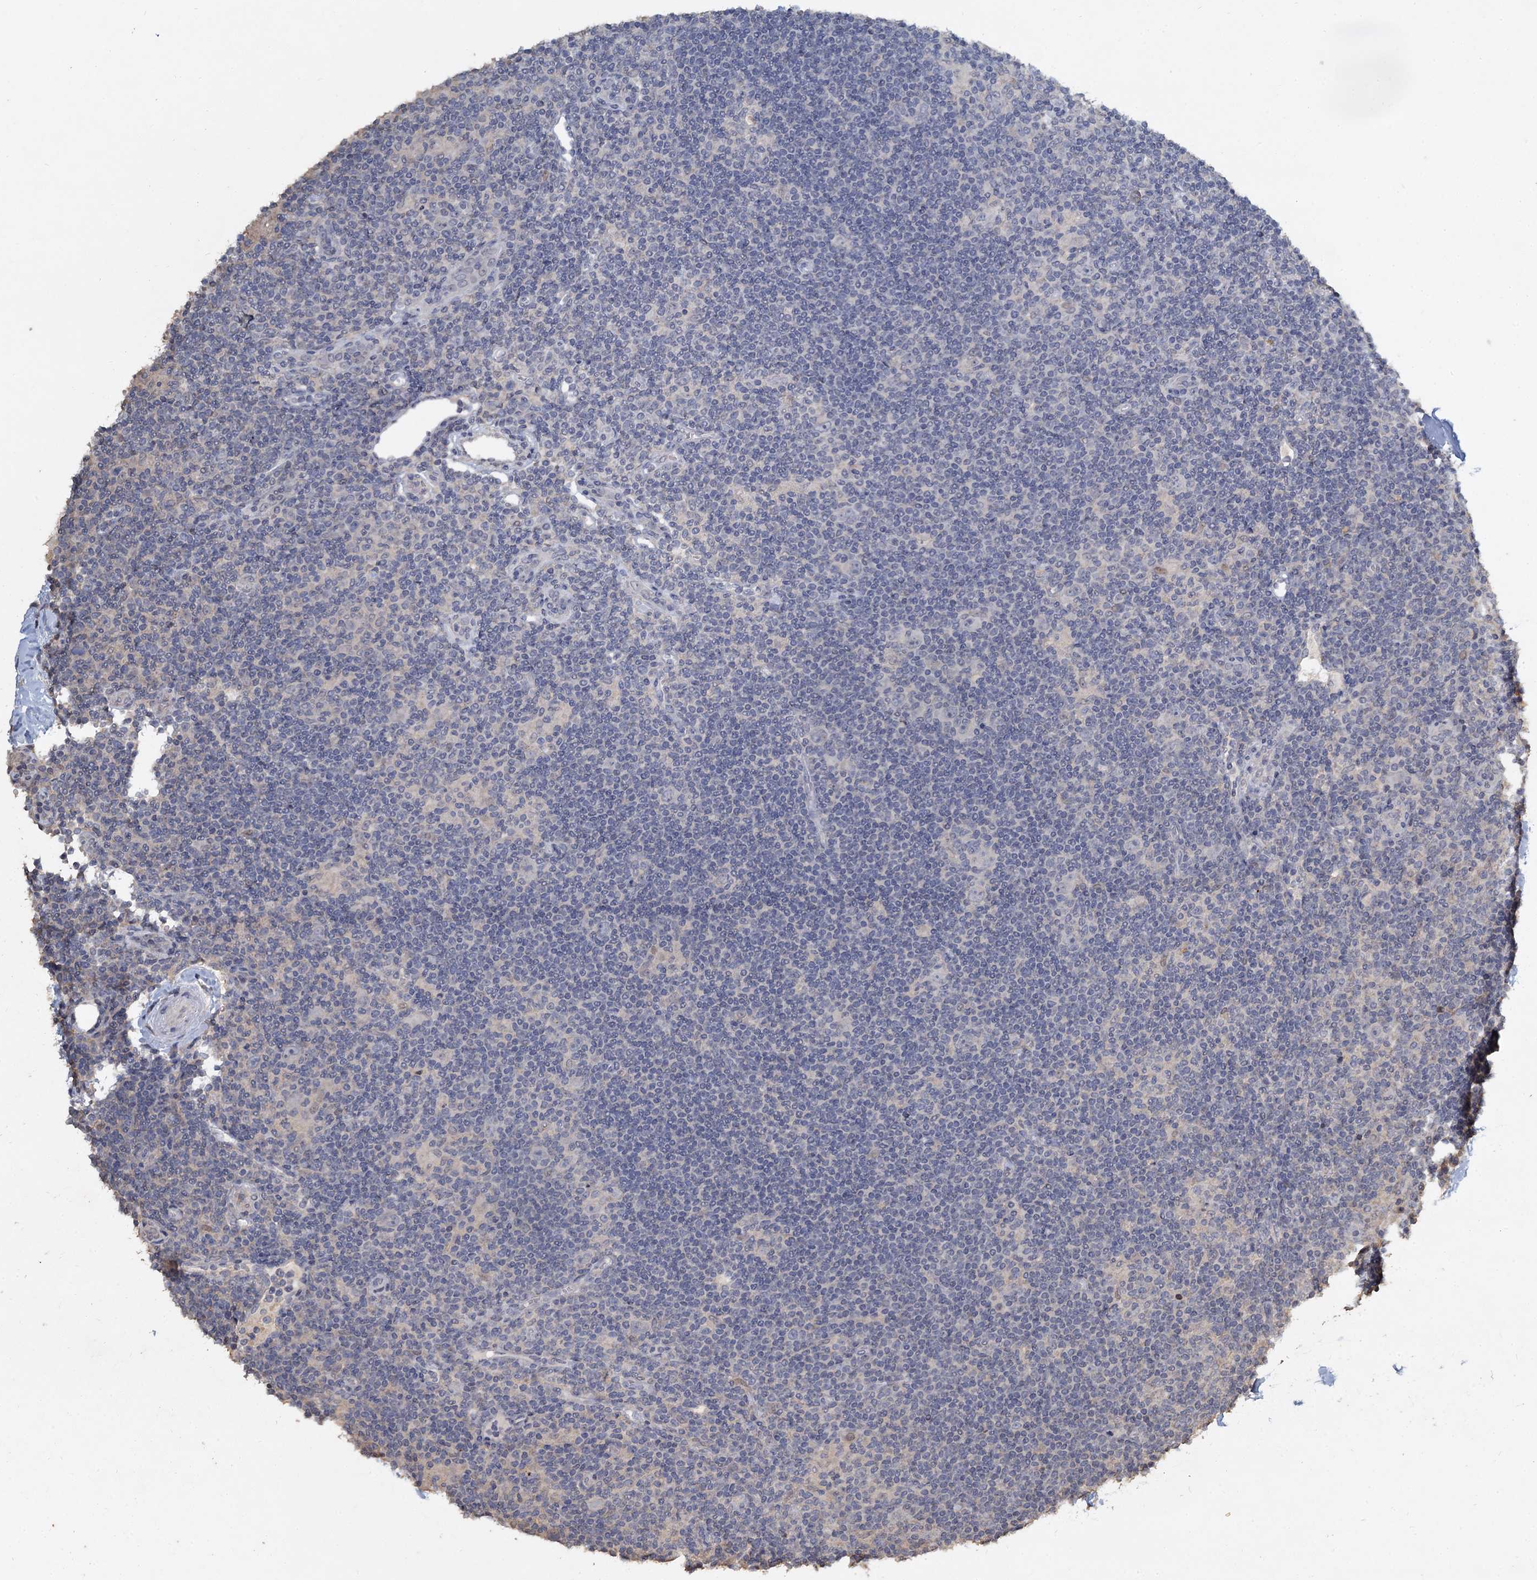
{"staining": {"intensity": "negative", "quantity": "none", "location": "none"}, "tissue": "lymphoma", "cell_type": "Tumor cells", "image_type": "cancer", "snomed": [{"axis": "morphology", "description": "Hodgkin's disease, NOS"}, {"axis": "topography", "description": "Lymph node"}], "caption": "Tumor cells show no significant protein staining in Hodgkin's disease.", "gene": "CCDC61", "patient": {"sex": "female", "age": 57}}